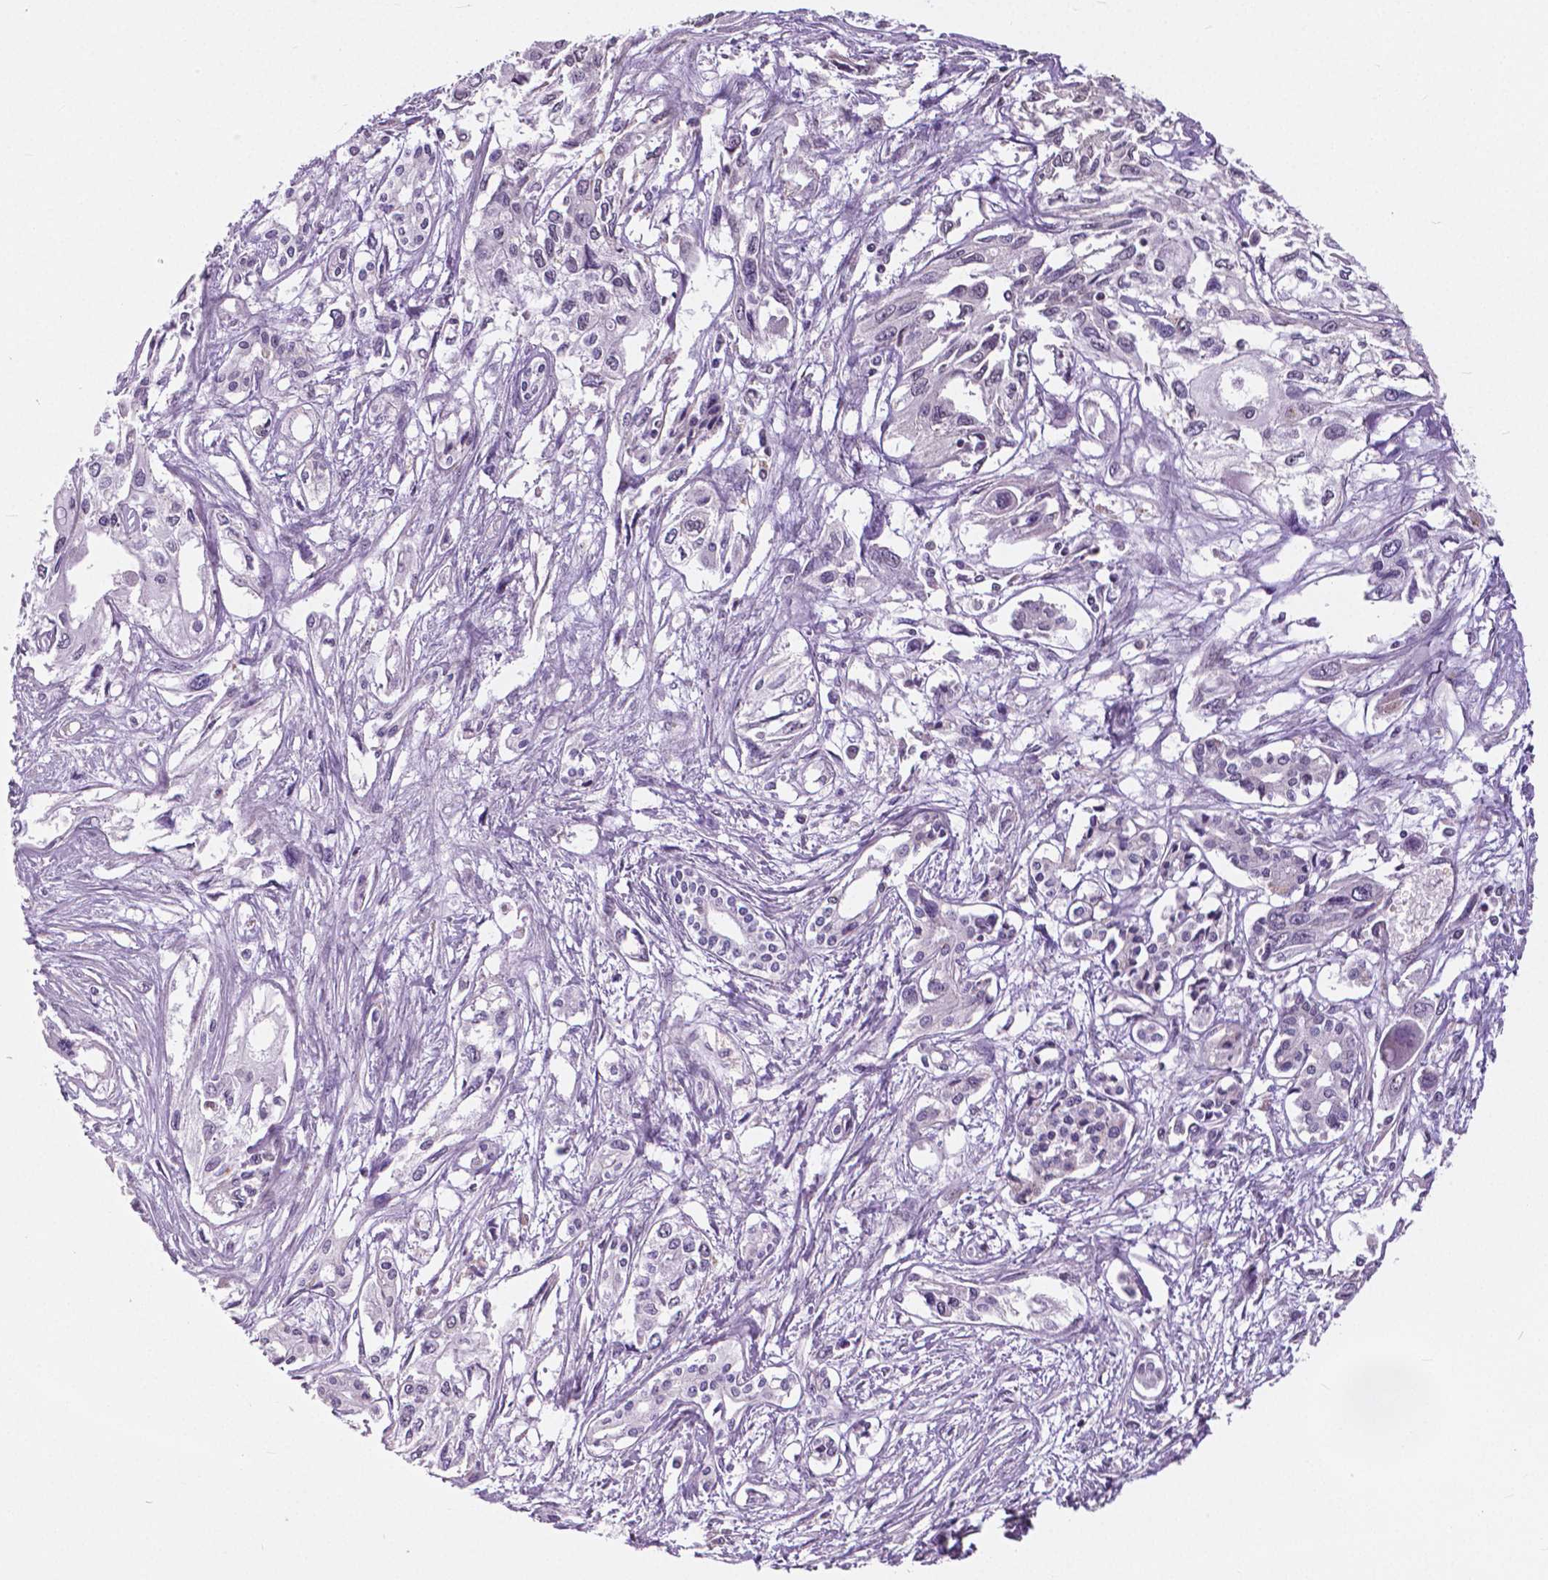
{"staining": {"intensity": "negative", "quantity": "none", "location": "none"}, "tissue": "pancreatic cancer", "cell_type": "Tumor cells", "image_type": "cancer", "snomed": [{"axis": "morphology", "description": "Adenocarcinoma, NOS"}, {"axis": "topography", "description": "Pancreas"}], "caption": "DAB immunohistochemical staining of human pancreatic cancer displays no significant expression in tumor cells.", "gene": "ANXA13", "patient": {"sex": "female", "age": 55}}